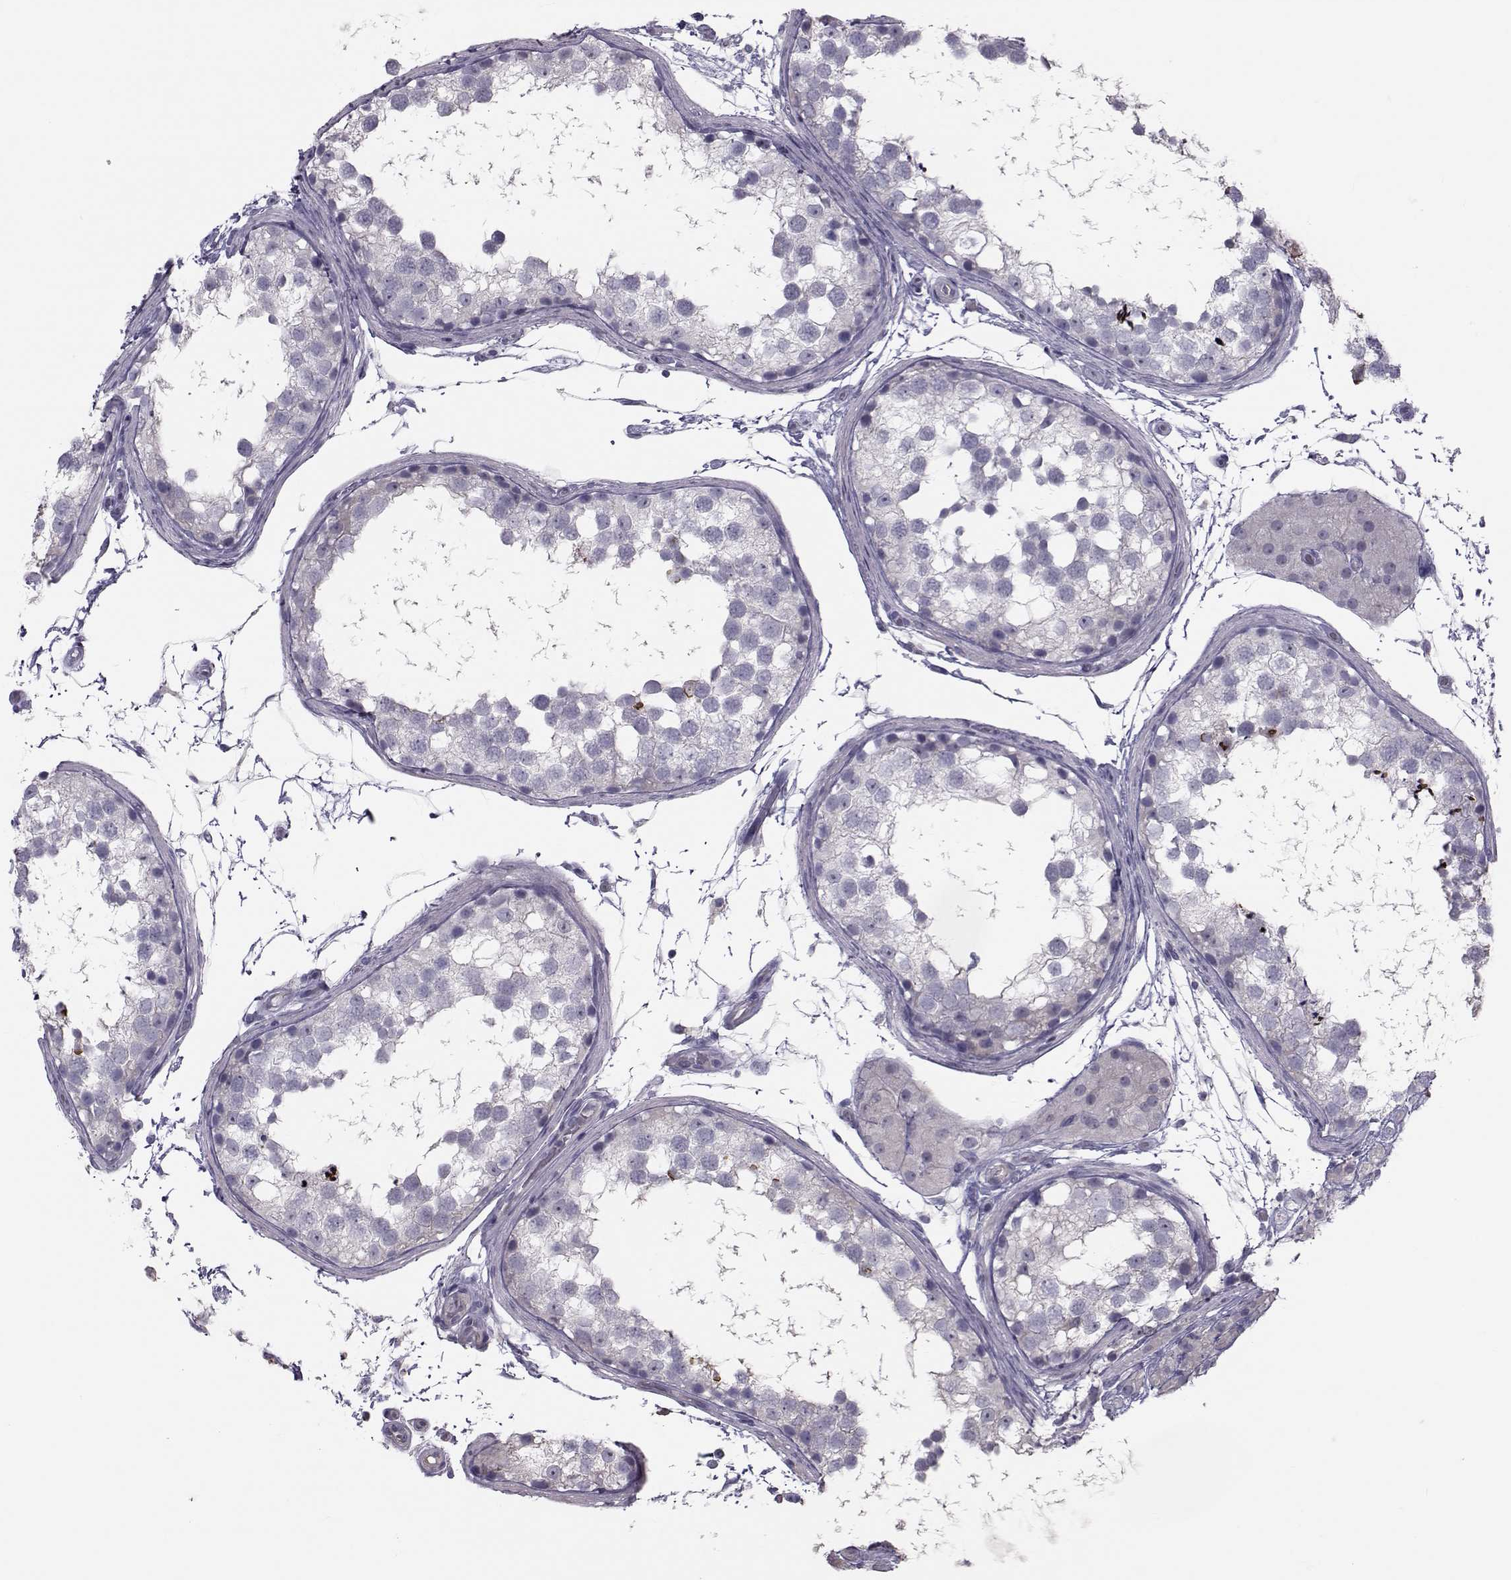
{"staining": {"intensity": "strong", "quantity": "<25%", "location": "cytoplasmic/membranous"}, "tissue": "testis", "cell_type": "Cells in seminiferous ducts", "image_type": "normal", "snomed": [{"axis": "morphology", "description": "Normal tissue, NOS"}, {"axis": "morphology", "description": "Seminoma, NOS"}, {"axis": "topography", "description": "Testis"}], "caption": "Protein staining reveals strong cytoplasmic/membranous staining in about <25% of cells in seminiferous ducts in unremarkable testis. The staining was performed using DAB (3,3'-diaminobenzidine), with brown indicating positive protein expression. Nuclei are stained blue with hematoxylin.", "gene": "GARIN3", "patient": {"sex": "male", "age": 65}}